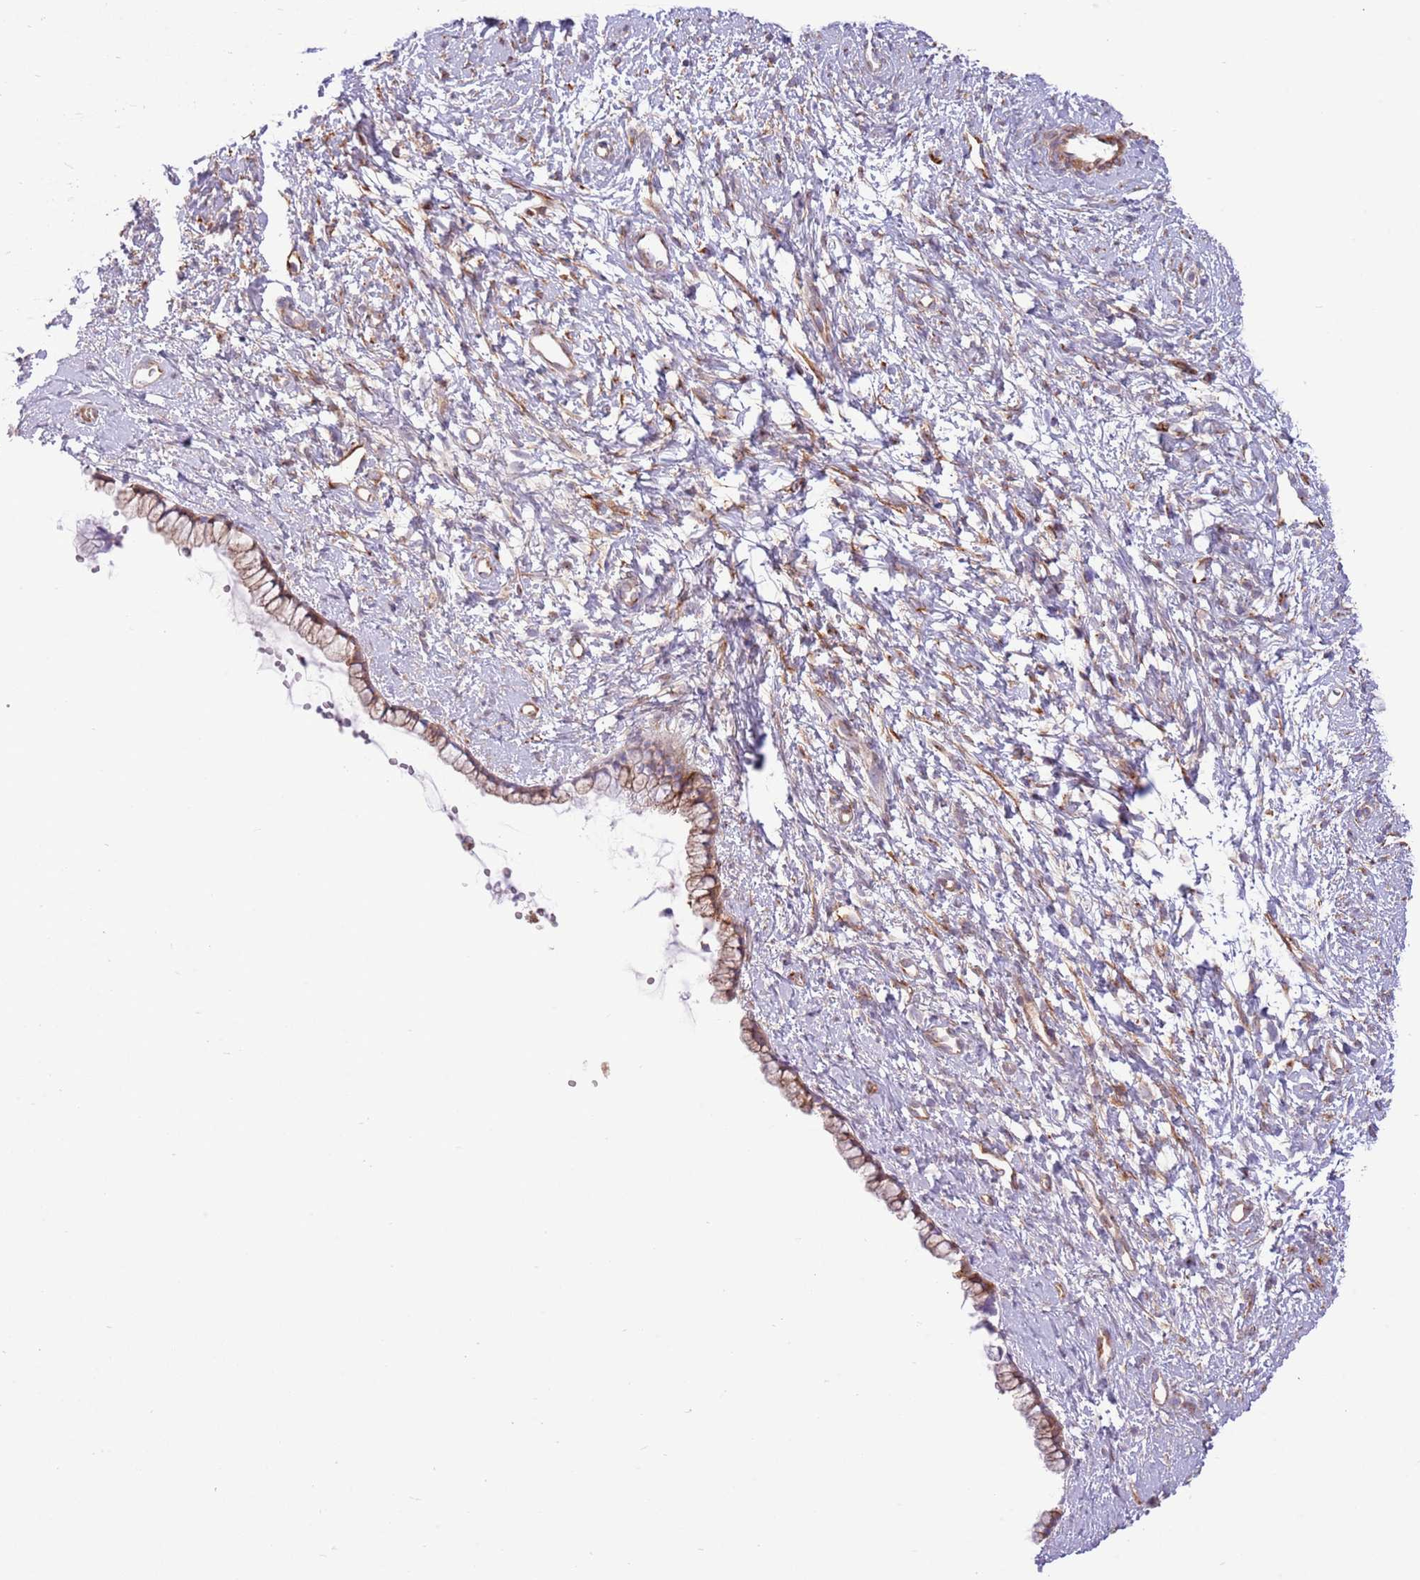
{"staining": {"intensity": "moderate", "quantity": "25%-75%", "location": "cytoplasmic/membranous"}, "tissue": "cervix", "cell_type": "Glandular cells", "image_type": "normal", "snomed": [{"axis": "morphology", "description": "Normal tissue, NOS"}, {"axis": "topography", "description": "Cervix"}], "caption": "Immunohistochemical staining of normal cervix shows medium levels of moderate cytoplasmic/membranous positivity in approximately 25%-75% of glandular cells. The staining was performed using DAB (3,3'-diaminobenzidine) to visualize the protein expression in brown, while the nuclei were stained in blue with hematoxylin (Magnification: 20x).", "gene": "ZC4H2", "patient": {"sex": "female", "age": 57}}